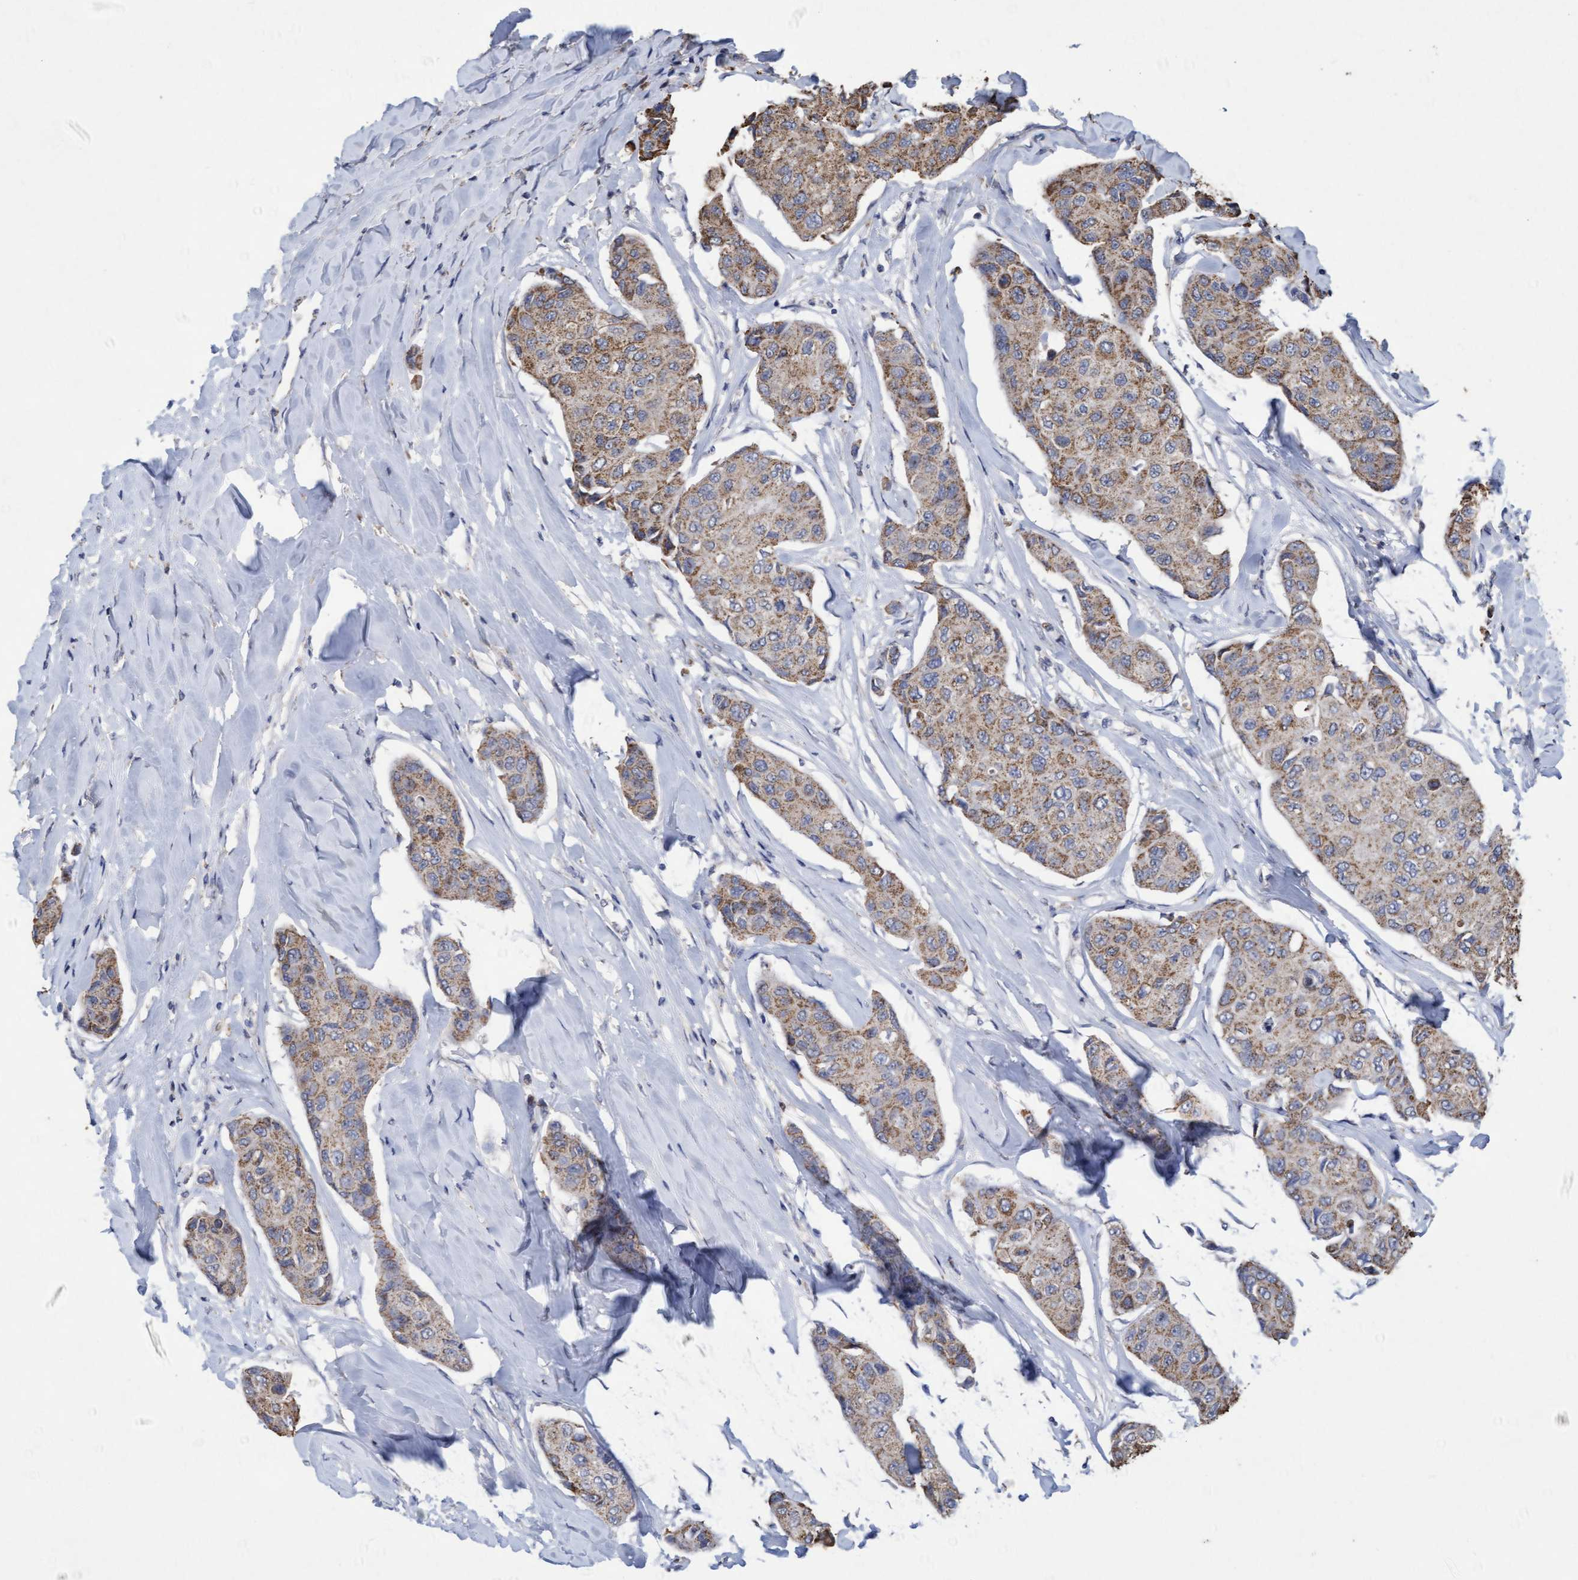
{"staining": {"intensity": "weak", "quantity": ">75%", "location": "cytoplasmic/membranous"}, "tissue": "breast cancer", "cell_type": "Tumor cells", "image_type": "cancer", "snomed": [{"axis": "morphology", "description": "Duct carcinoma"}, {"axis": "topography", "description": "Breast"}], "caption": "Immunohistochemistry image of breast cancer (invasive ductal carcinoma) stained for a protein (brown), which exhibits low levels of weak cytoplasmic/membranous positivity in about >75% of tumor cells.", "gene": "VSIG8", "patient": {"sex": "female", "age": 80}}